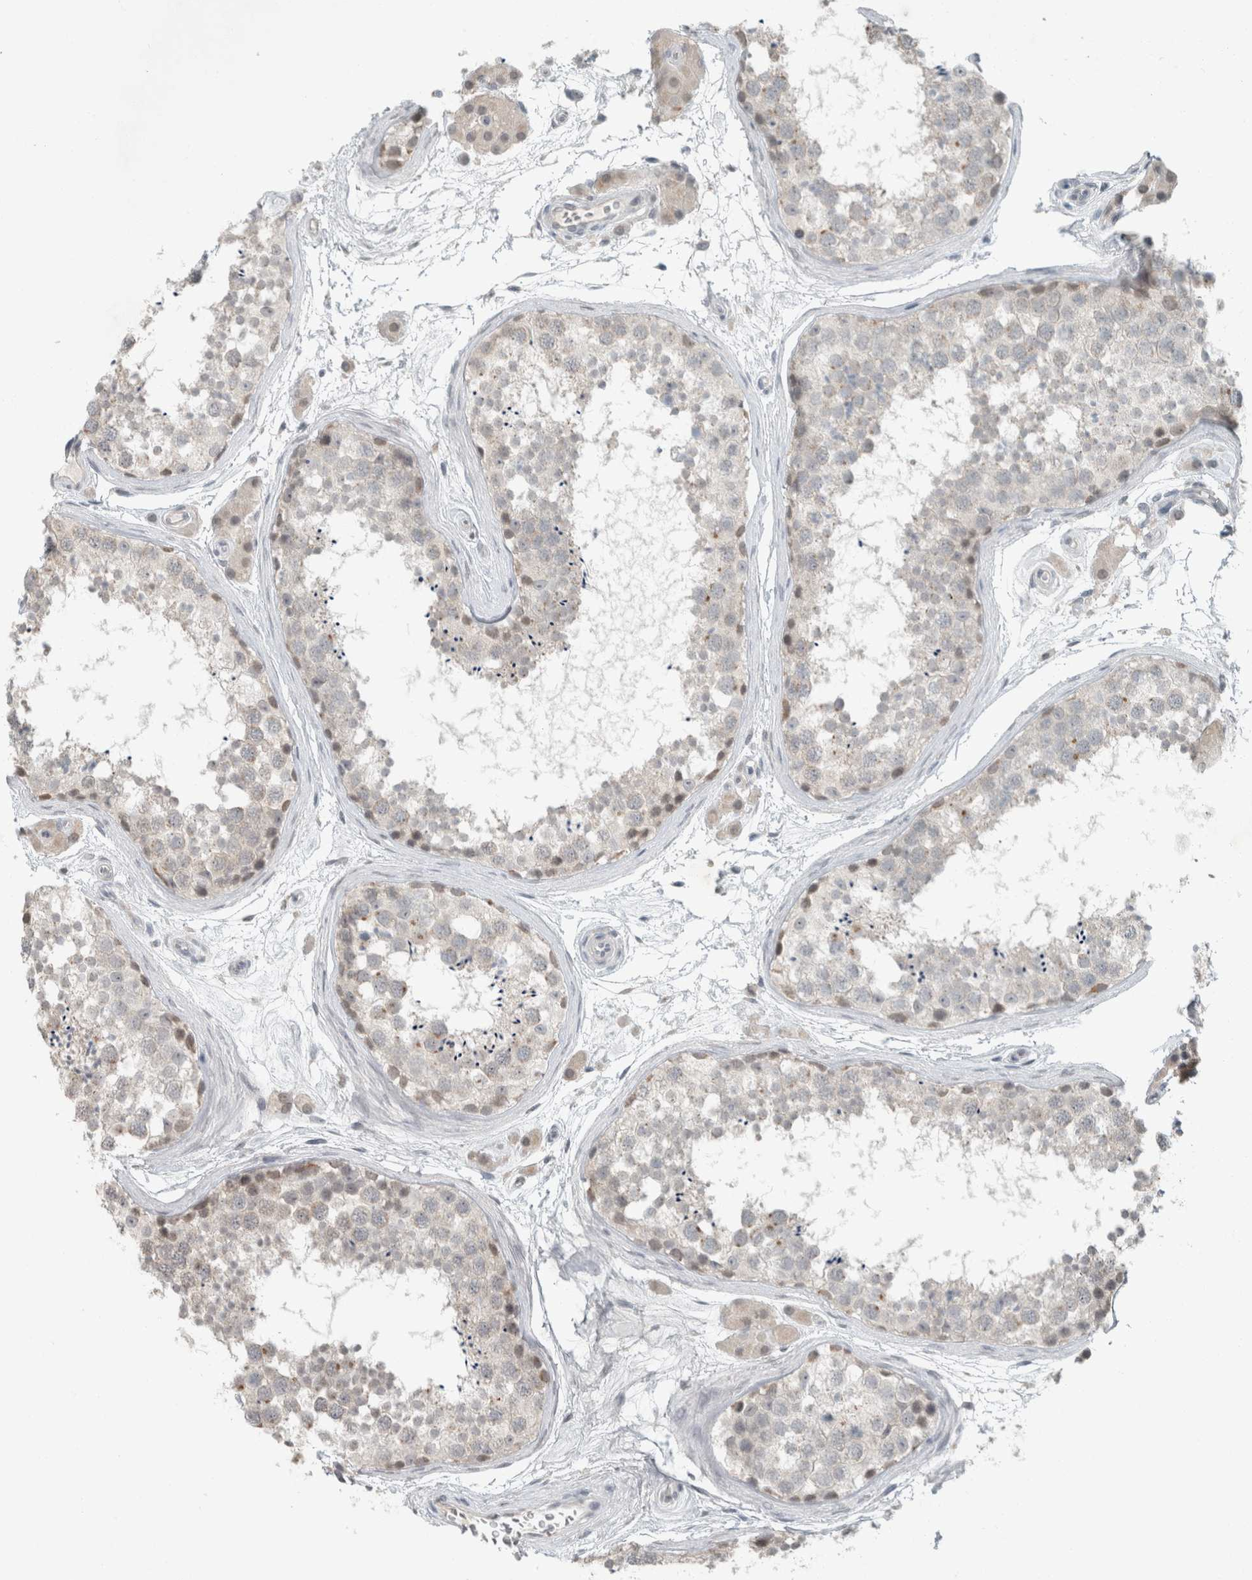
{"staining": {"intensity": "weak", "quantity": "<25%", "location": "cytoplasmic/membranous"}, "tissue": "testis", "cell_type": "Cells in seminiferous ducts", "image_type": "normal", "snomed": [{"axis": "morphology", "description": "Normal tissue, NOS"}, {"axis": "topography", "description": "Testis"}], "caption": "Testis was stained to show a protein in brown. There is no significant staining in cells in seminiferous ducts. (Stains: DAB immunohistochemistry with hematoxylin counter stain, Microscopy: brightfield microscopy at high magnification).", "gene": "TRIT1", "patient": {"sex": "male", "age": 56}}